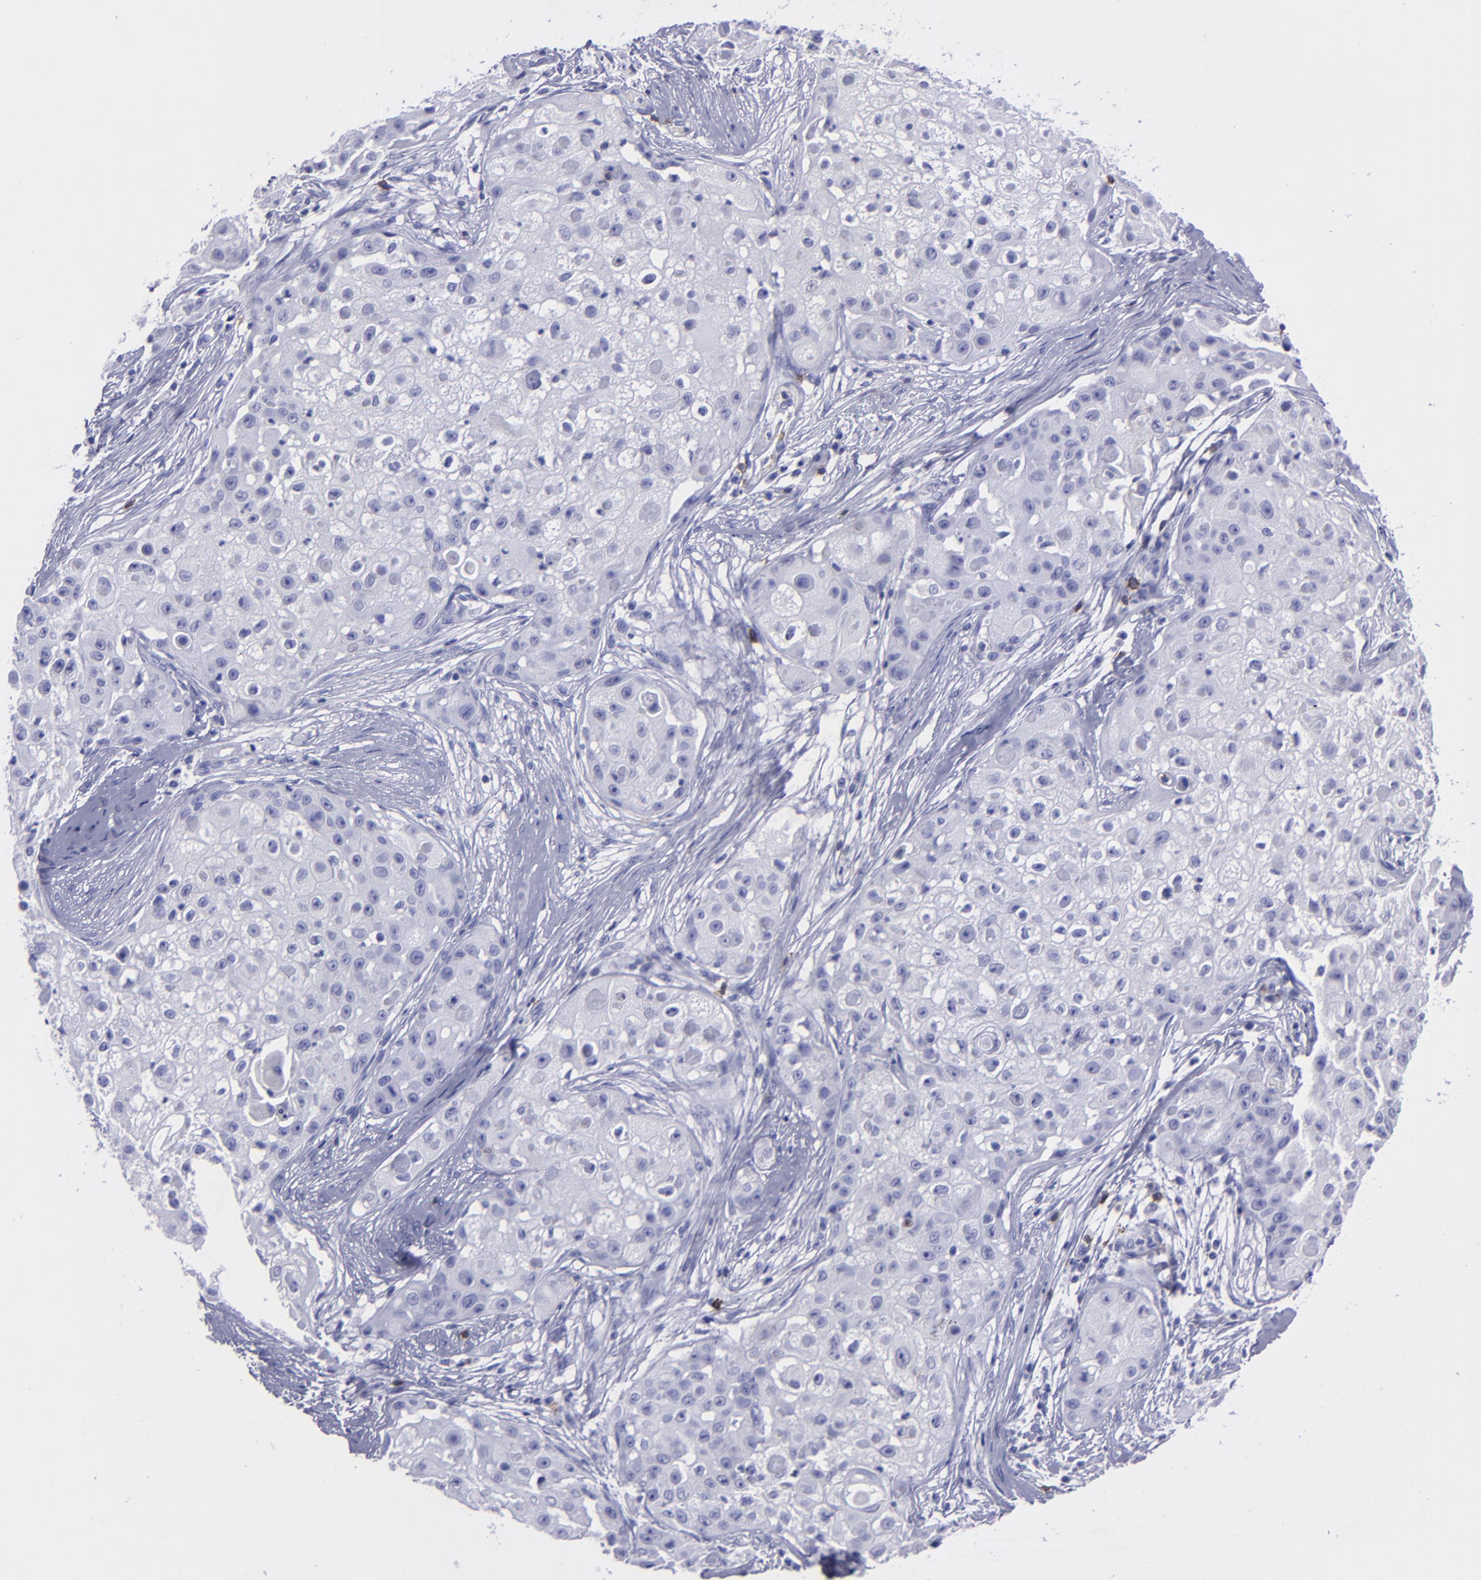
{"staining": {"intensity": "negative", "quantity": "none", "location": "none"}, "tissue": "skin cancer", "cell_type": "Tumor cells", "image_type": "cancer", "snomed": [{"axis": "morphology", "description": "Squamous cell carcinoma, NOS"}, {"axis": "topography", "description": "Skin"}], "caption": "High power microscopy histopathology image of an immunohistochemistry micrograph of skin cancer, revealing no significant staining in tumor cells.", "gene": "CD6", "patient": {"sex": "female", "age": 57}}